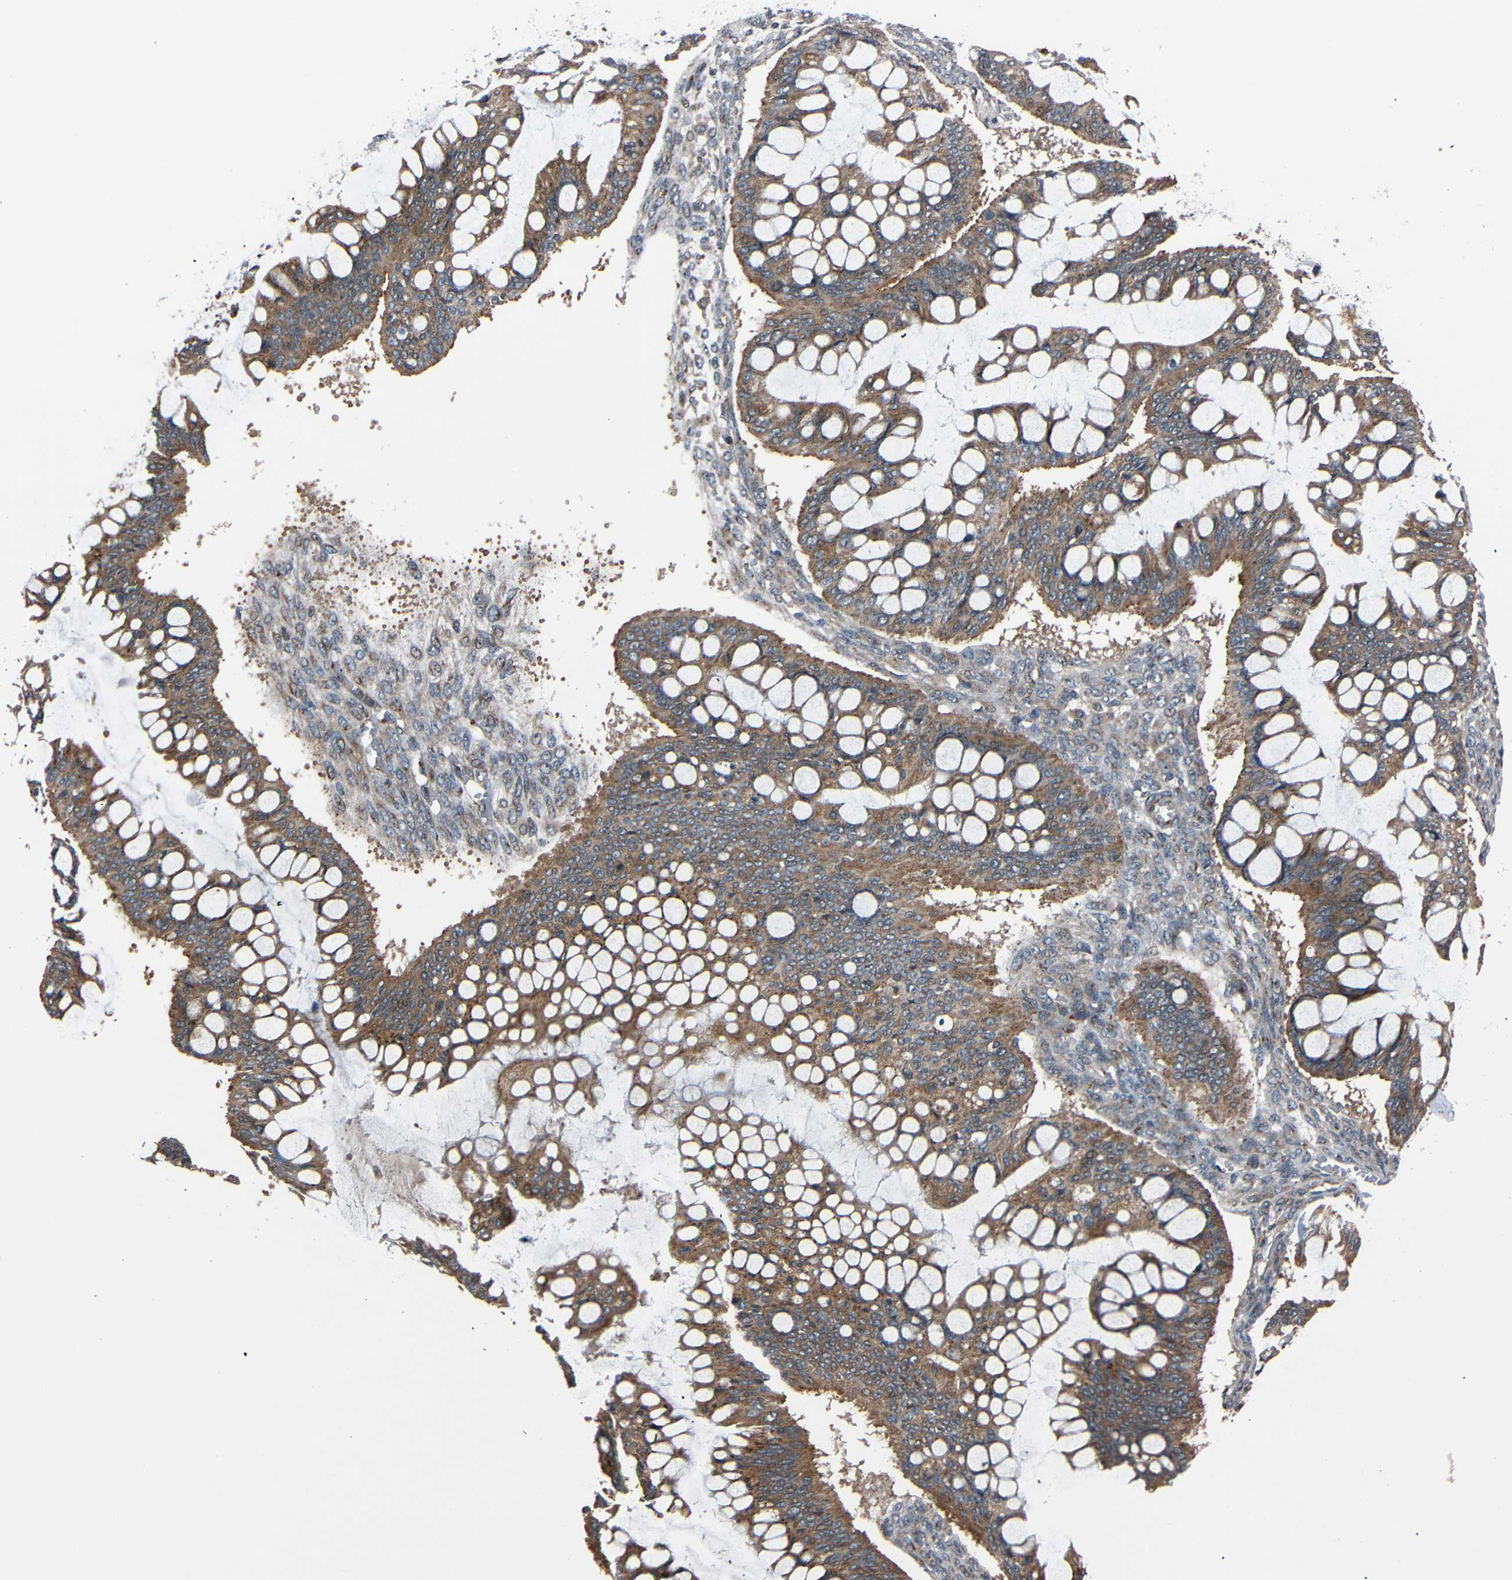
{"staining": {"intensity": "moderate", "quantity": ">75%", "location": "cytoplasmic/membranous"}, "tissue": "ovarian cancer", "cell_type": "Tumor cells", "image_type": "cancer", "snomed": [{"axis": "morphology", "description": "Cystadenocarcinoma, mucinous, NOS"}, {"axis": "topography", "description": "Ovary"}], "caption": "Protein staining of mucinous cystadenocarcinoma (ovarian) tissue shows moderate cytoplasmic/membranous staining in approximately >75% of tumor cells.", "gene": "AKAP9", "patient": {"sex": "female", "age": 73}}